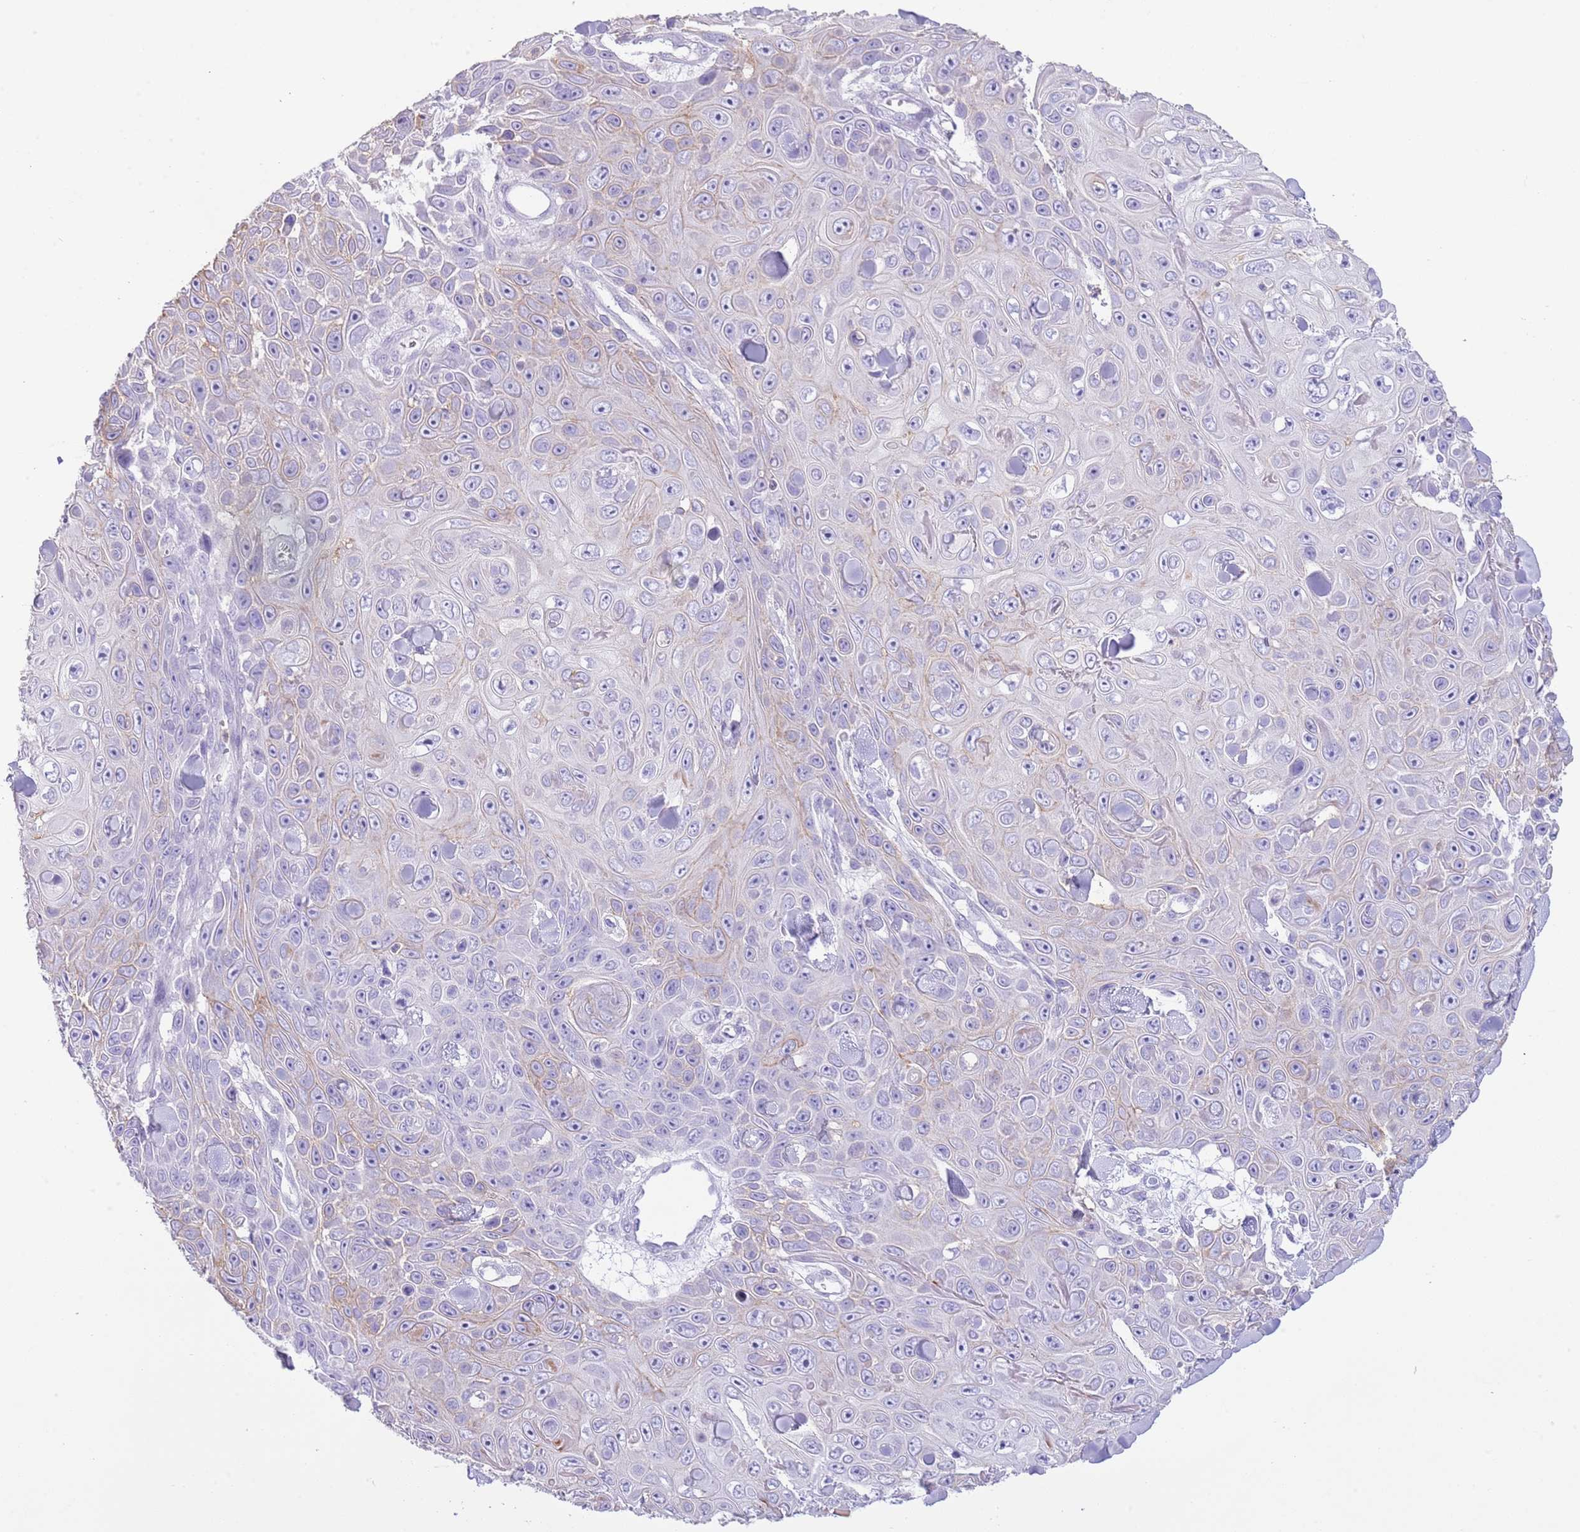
{"staining": {"intensity": "negative", "quantity": "none", "location": "none"}, "tissue": "skin cancer", "cell_type": "Tumor cells", "image_type": "cancer", "snomed": [{"axis": "morphology", "description": "Squamous cell carcinoma, NOS"}, {"axis": "topography", "description": "Skin"}], "caption": "Human skin squamous cell carcinoma stained for a protein using IHC exhibits no expression in tumor cells.", "gene": "OR2Z1", "patient": {"sex": "male", "age": 82}}